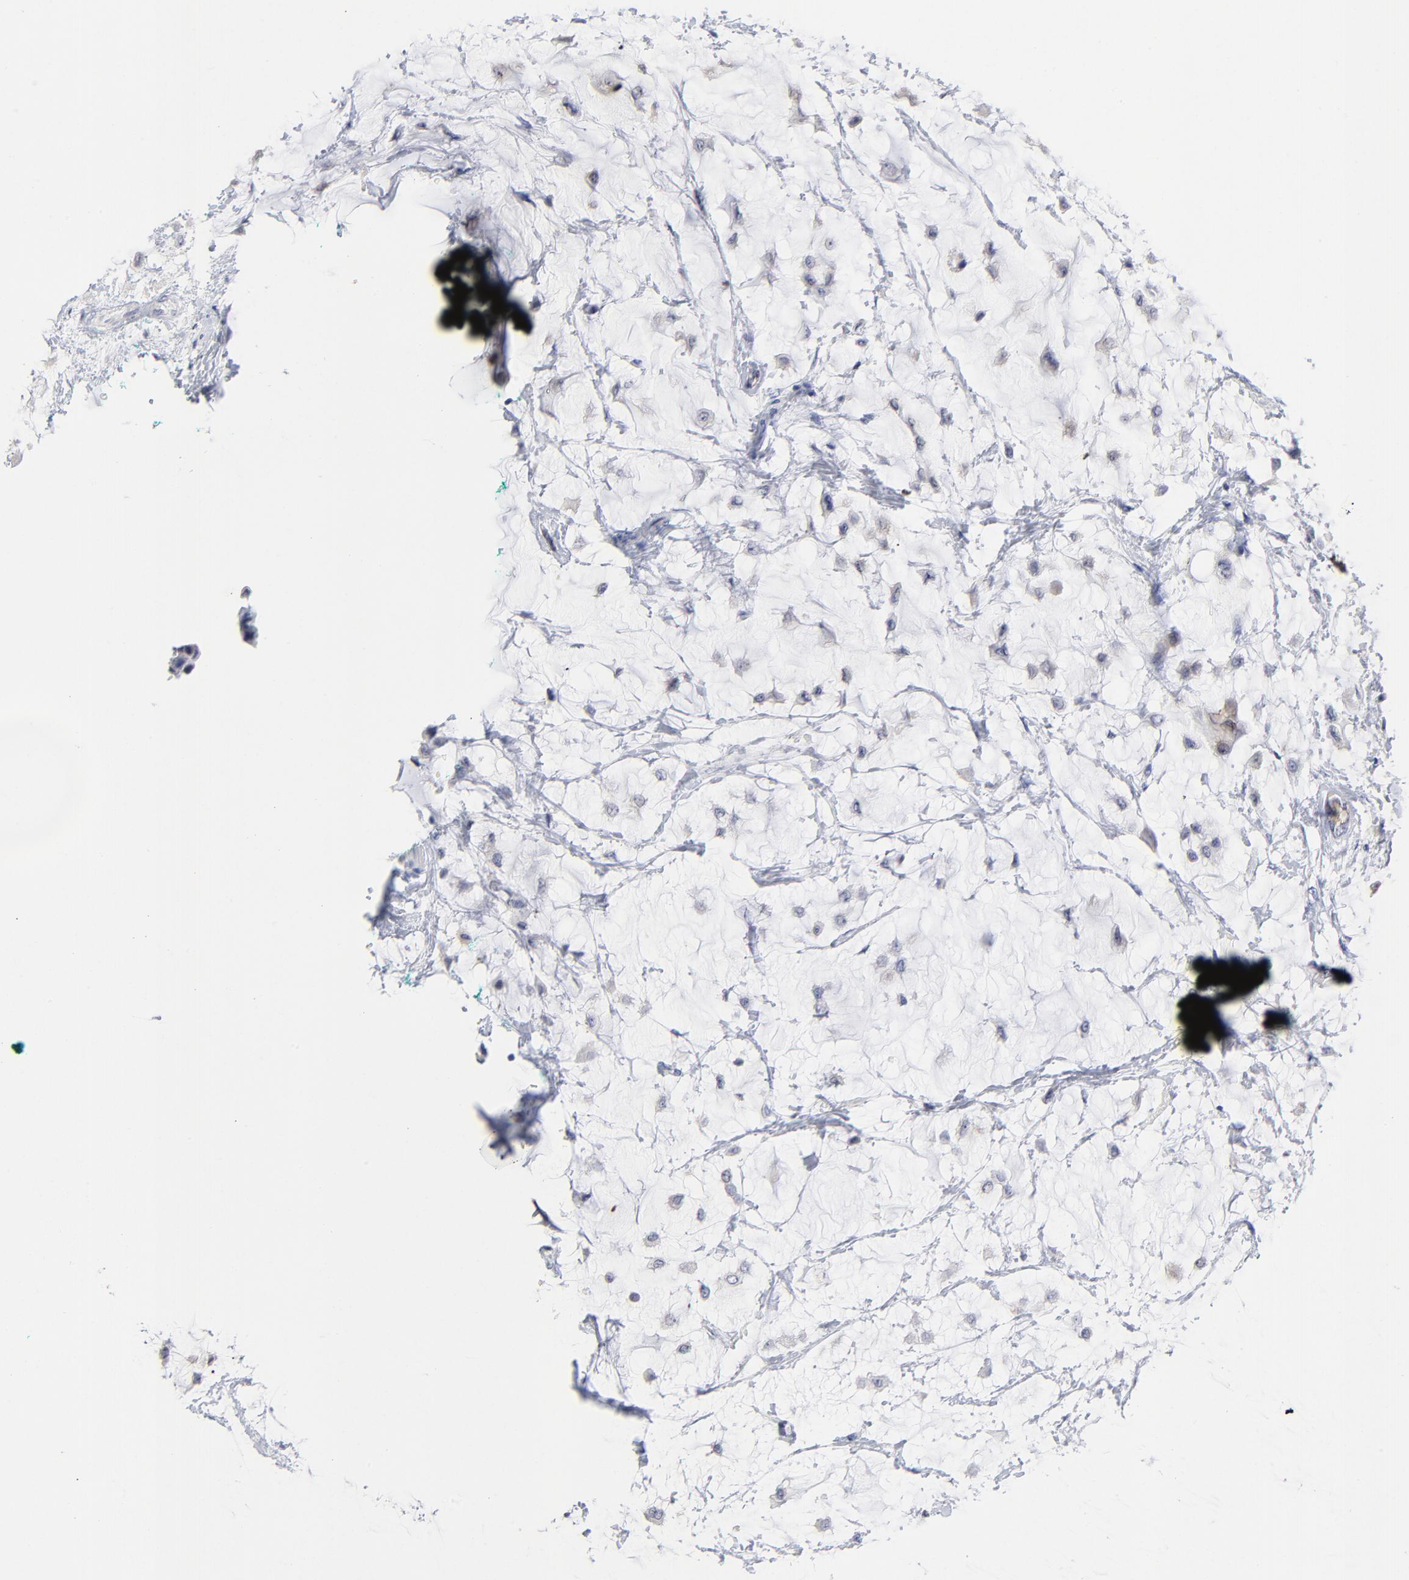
{"staining": {"intensity": "negative", "quantity": "none", "location": "none"}, "tissue": "breast cancer", "cell_type": "Tumor cells", "image_type": "cancer", "snomed": [{"axis": "morphology", "description": "Lobular carcinoma"}, {"axis": "topography", "description": "Breast"}], "caption": "Immunohistochemistry of breast lobular carcinoma demonstrates no staining in tumor cells.", "gene": "CXADR", "patient": {"sex": "female", "age": 85}}